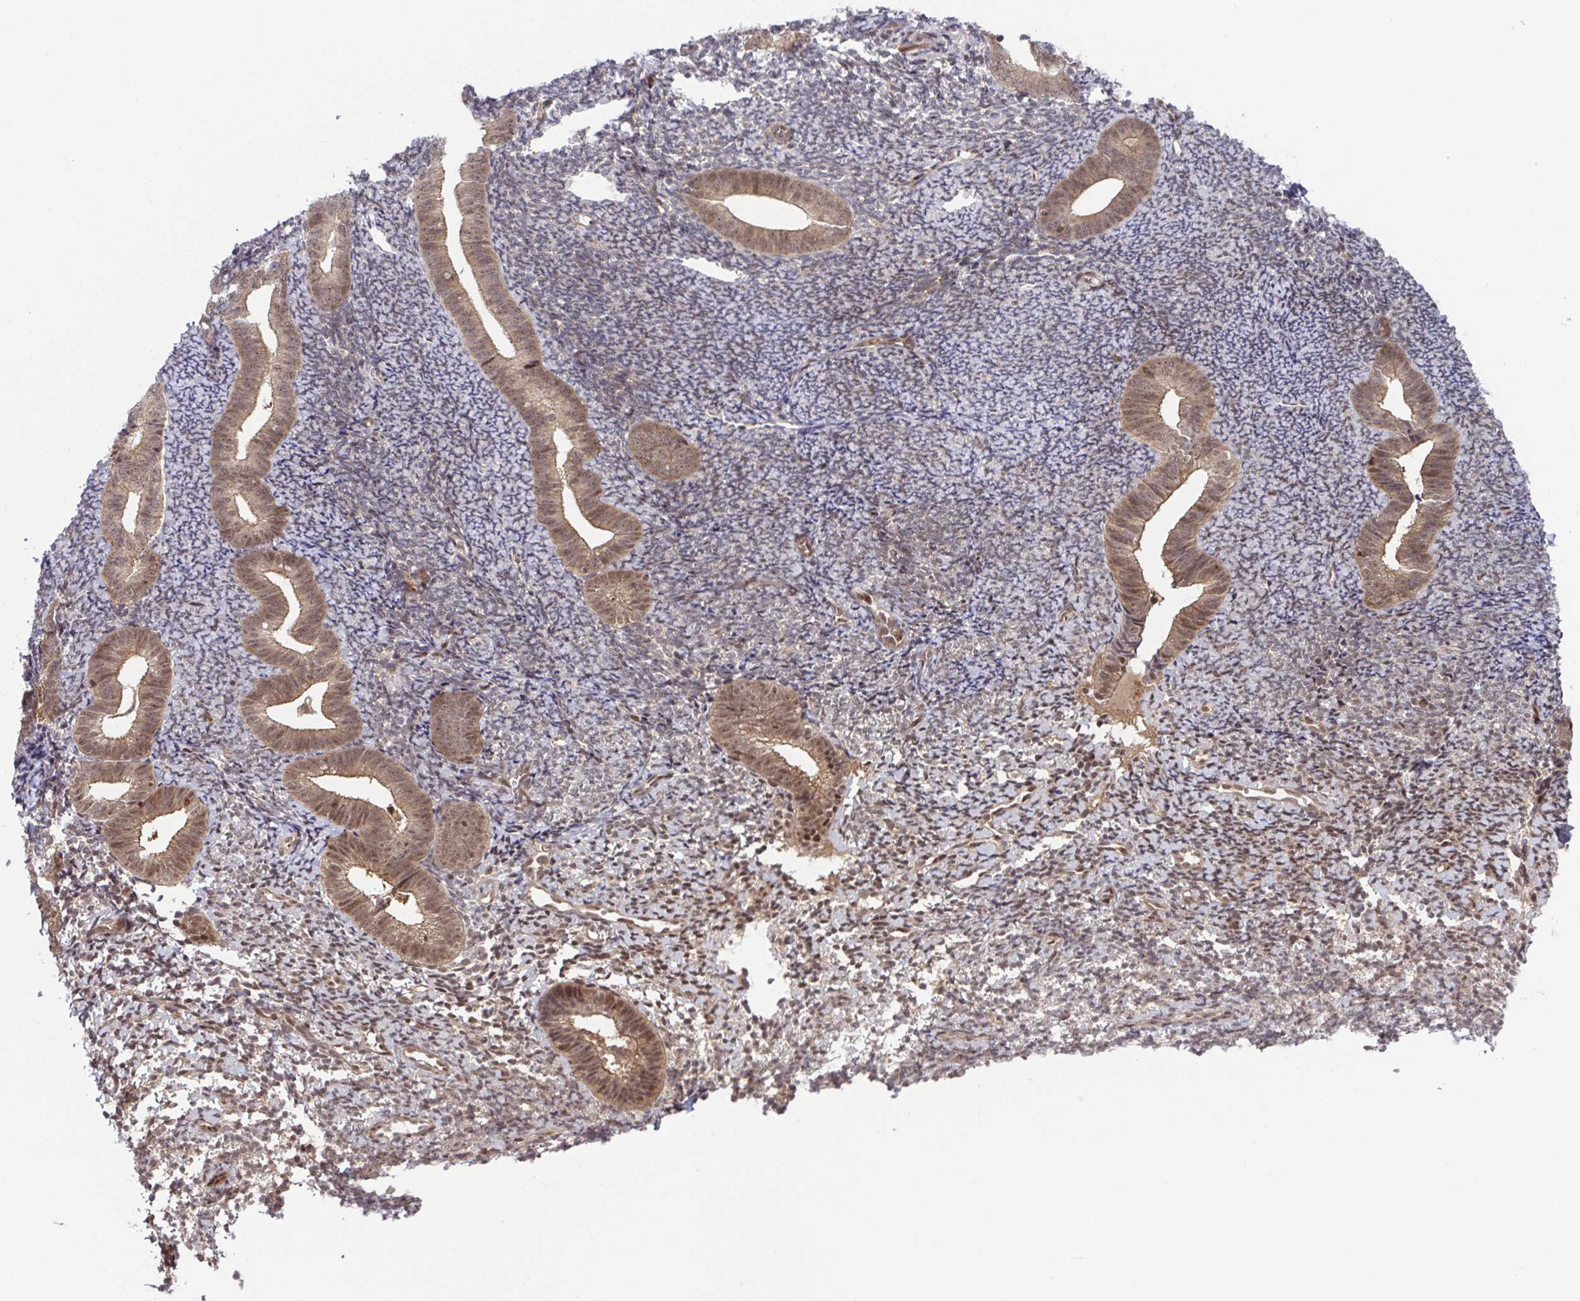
{"staining": {"intensity": "negative", "quantity": "none", "location": "none"}, "tissue": "endometrium", "cell_type": "Cells in endometrial stroma", "image_type": "normal", "snomed": [{"axis": "morphology", "description": "Normal tissue, NOS"}, {"axis": "topography", "description": "Endometrium"}], "caption": "Photomicrograph shows no protein staining in cells in endometrial stroma of unremarkable endometrium. The staining was performed using DAB (3,3'-diaminobenzidine) to visualize the protein expression in brown, while the nuclei were stained in blue with hematoxylin (Magnification: 20x).", "gene": "DNAJB1", "patient": {"sex": "female", "age": 39}}